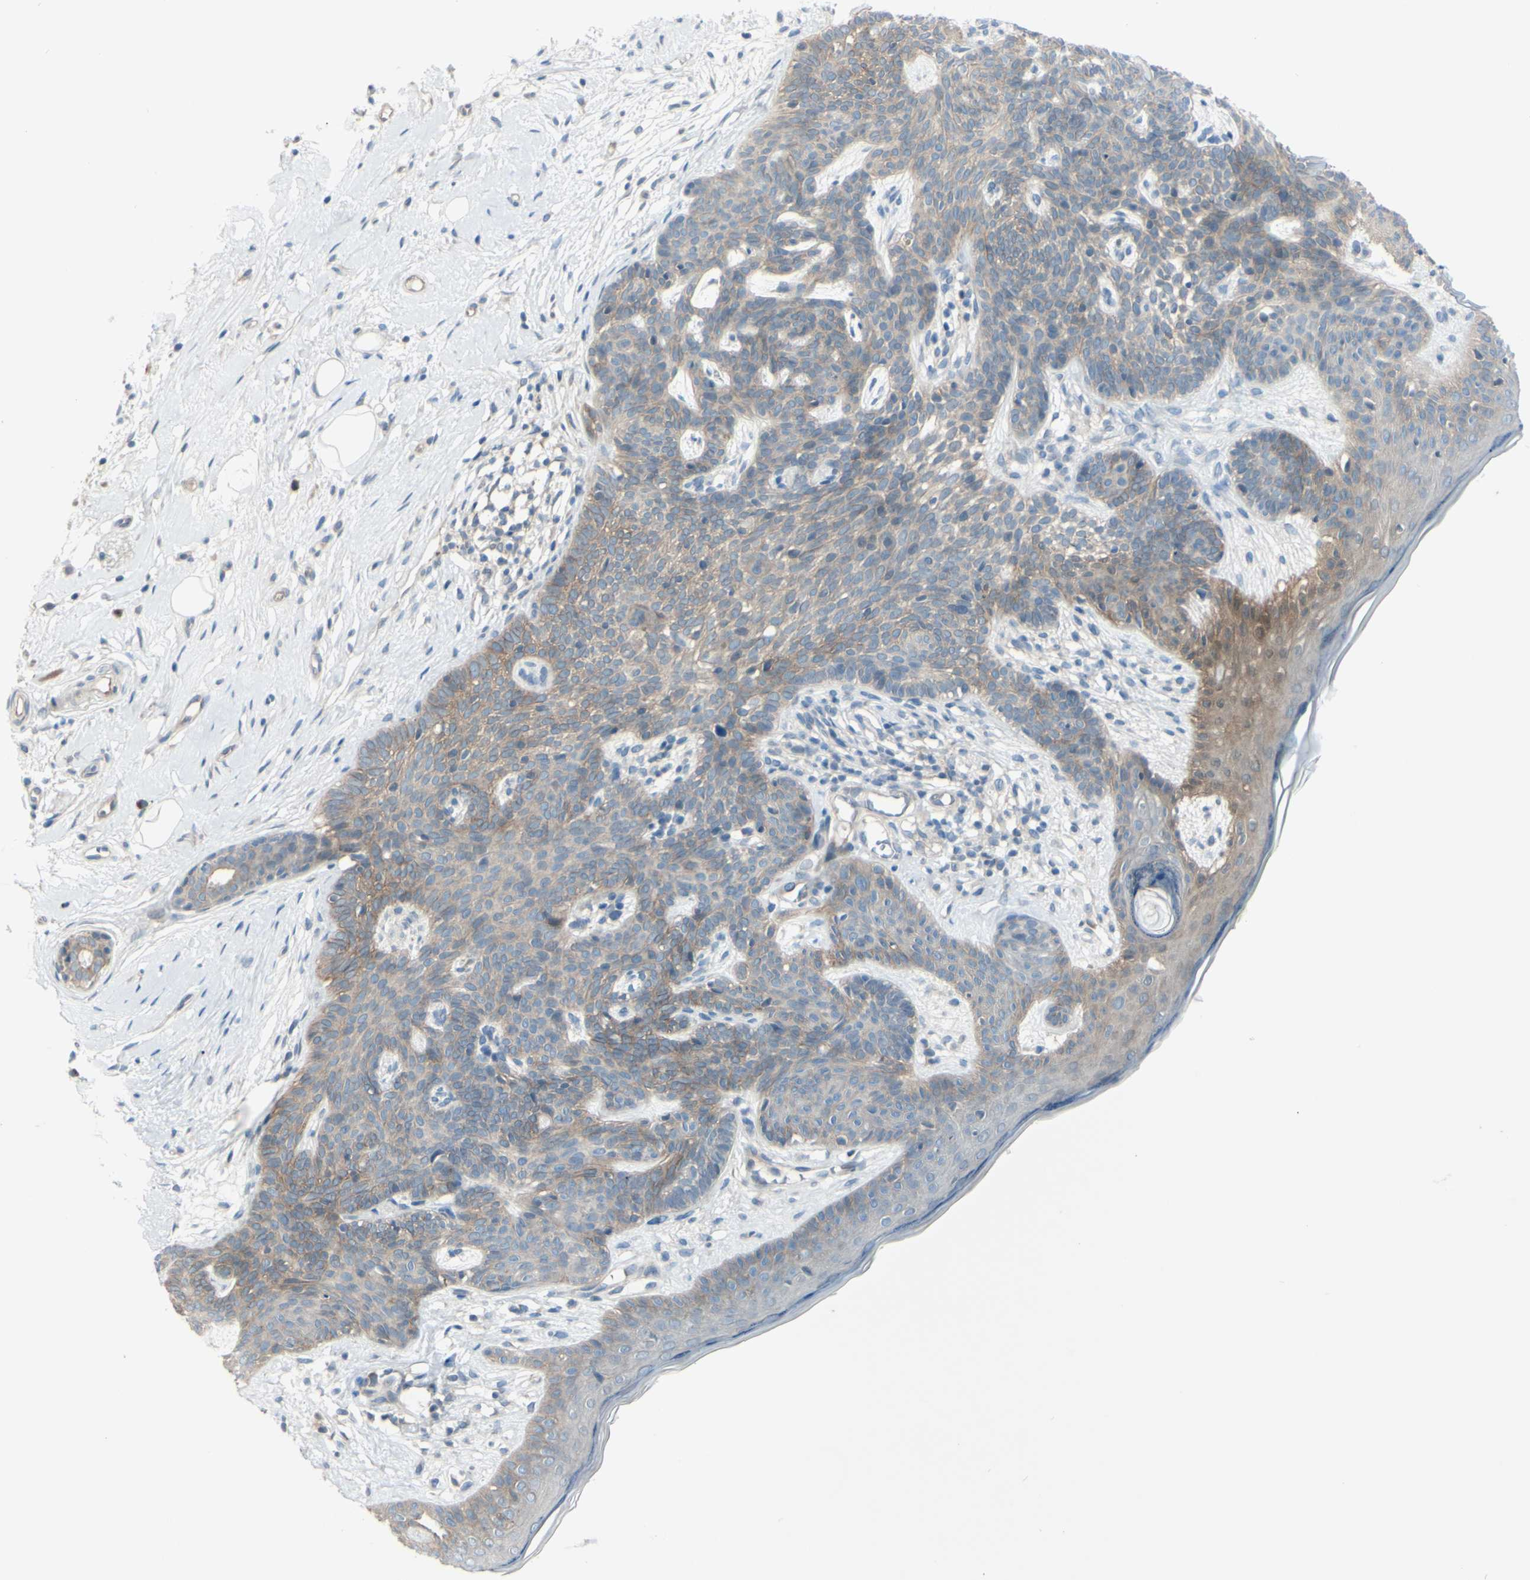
{"staining": {"intensity": "moderate", "quantity": ">75%", "location": "cytoplasmic/membranous"}, "tissue": "skin cancer", "cell_type": "Tumor cells", "image_type": "cancer", "snomed": [{"axis": "morphology", "description": "Developmental malformation"}, {"axis": "morphology", "description": "Basal cell carcinoma"}, {"axis": "topography", "description": "Skin"}], "caption": "Skin cancer stained with DAB (3,3'-diaminobenzidine) immunohistochemistry (IHC) reveals medium levels of moderate cytoplasmic/membranous positivity in about >75% of tumor cells. (DAB IHC with brightfield microscopy, high magnification).", "gene": "LRRK1", "patient": {"sex": "female", "age": 62}}